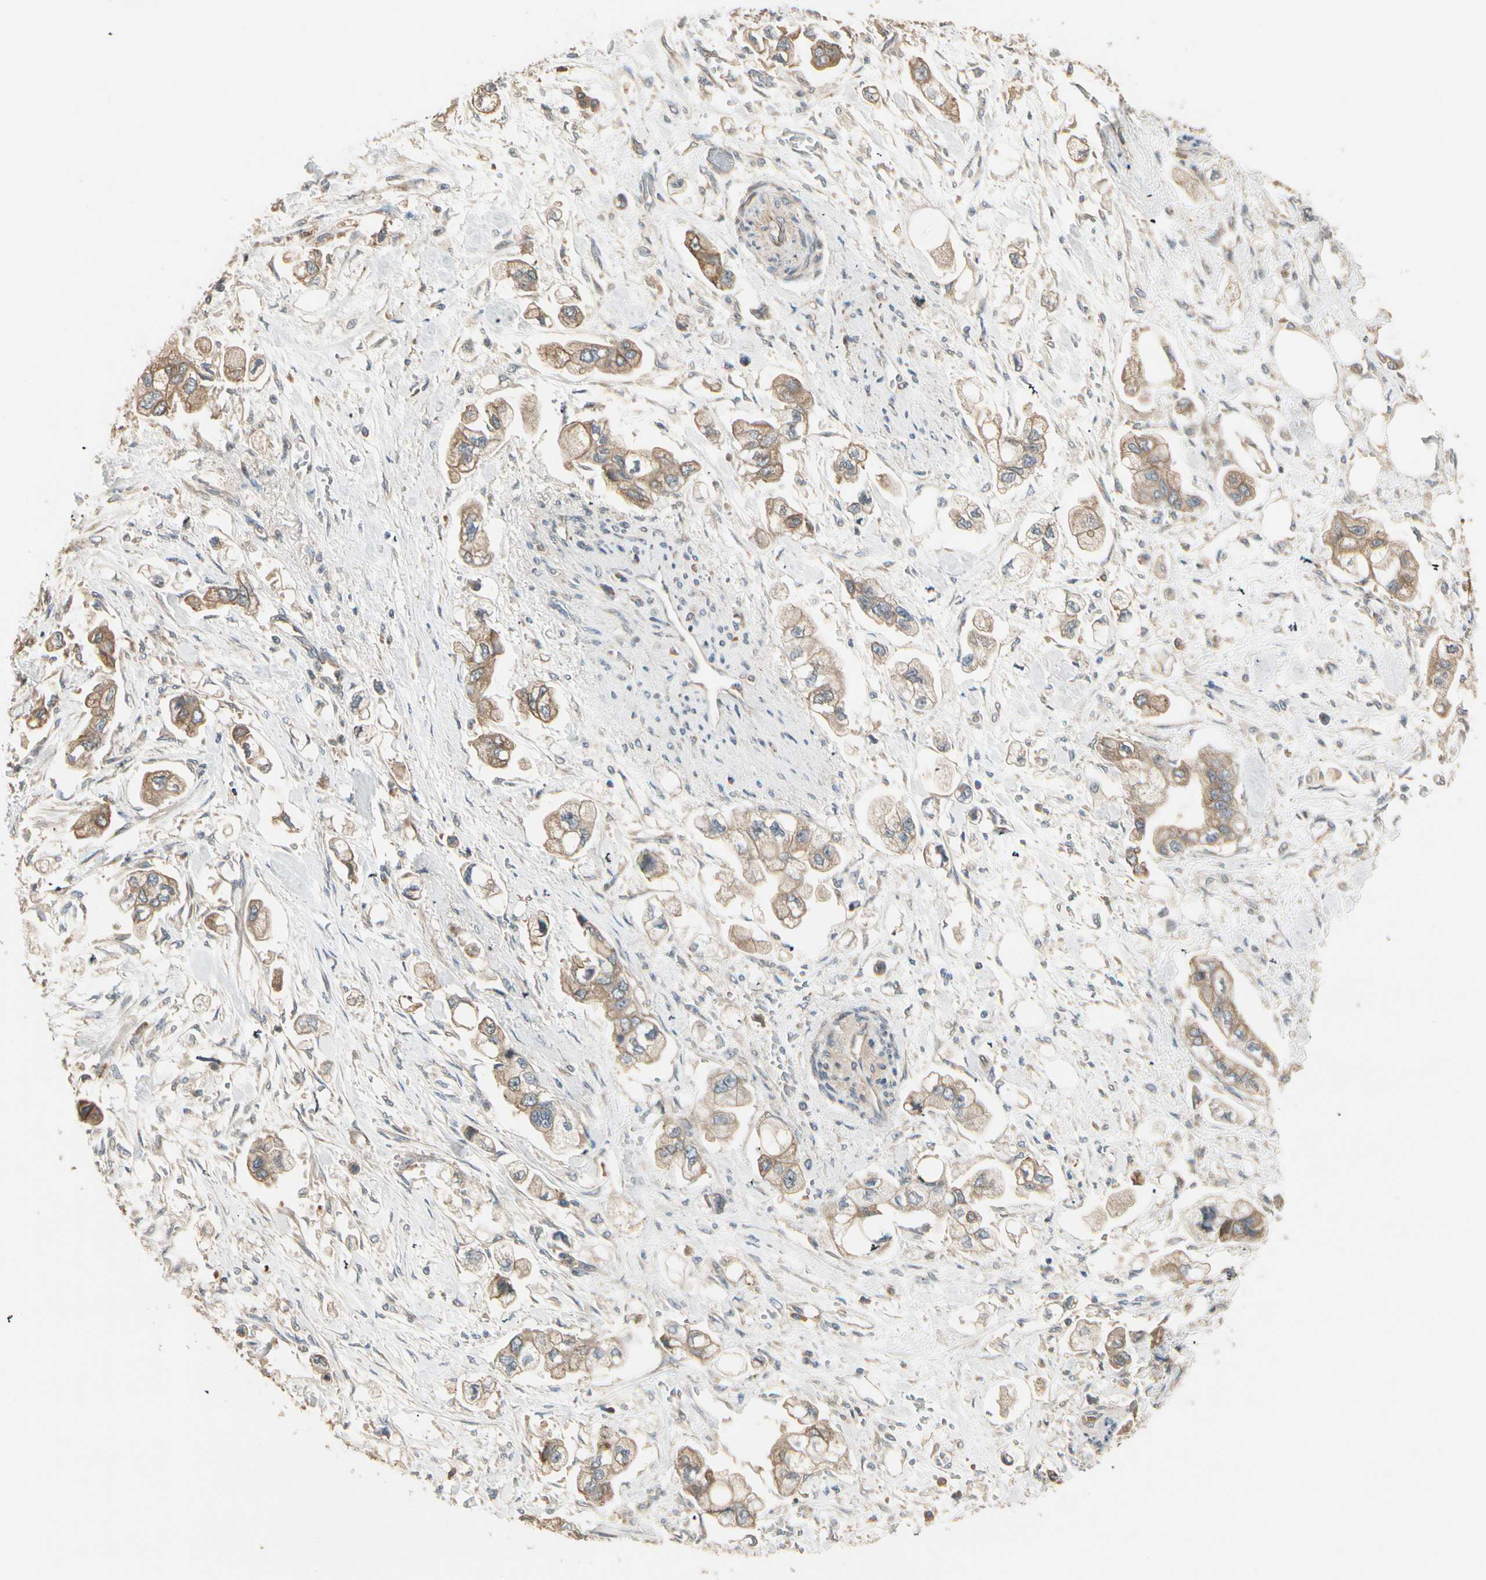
{"staining": {"intensity": "moderate", "quantity": ">75%", "location": "cytoplasmic/membranous"}, "tissue": "stomach cancer", "cell_type": "Tumor cells", "image_type": "cancer", "snomed": [{"axis": "morphology", "description": "Adenocarcinoma, NOS"}, {"axis": "topography", "description": "Stomach"}], "caption": "Brown immunohistochemical staining in human adenocarcinoma (stomach) displays moderate cytoplasmic/membranous staining in approximately >75% of tumor cells. Immunohistochemistry (ihc) stains the protein of interest in brown and the nuclei are stained blue.", "gene": "TNFRSF21", "patient": {"sex": "male", "age": 62}}